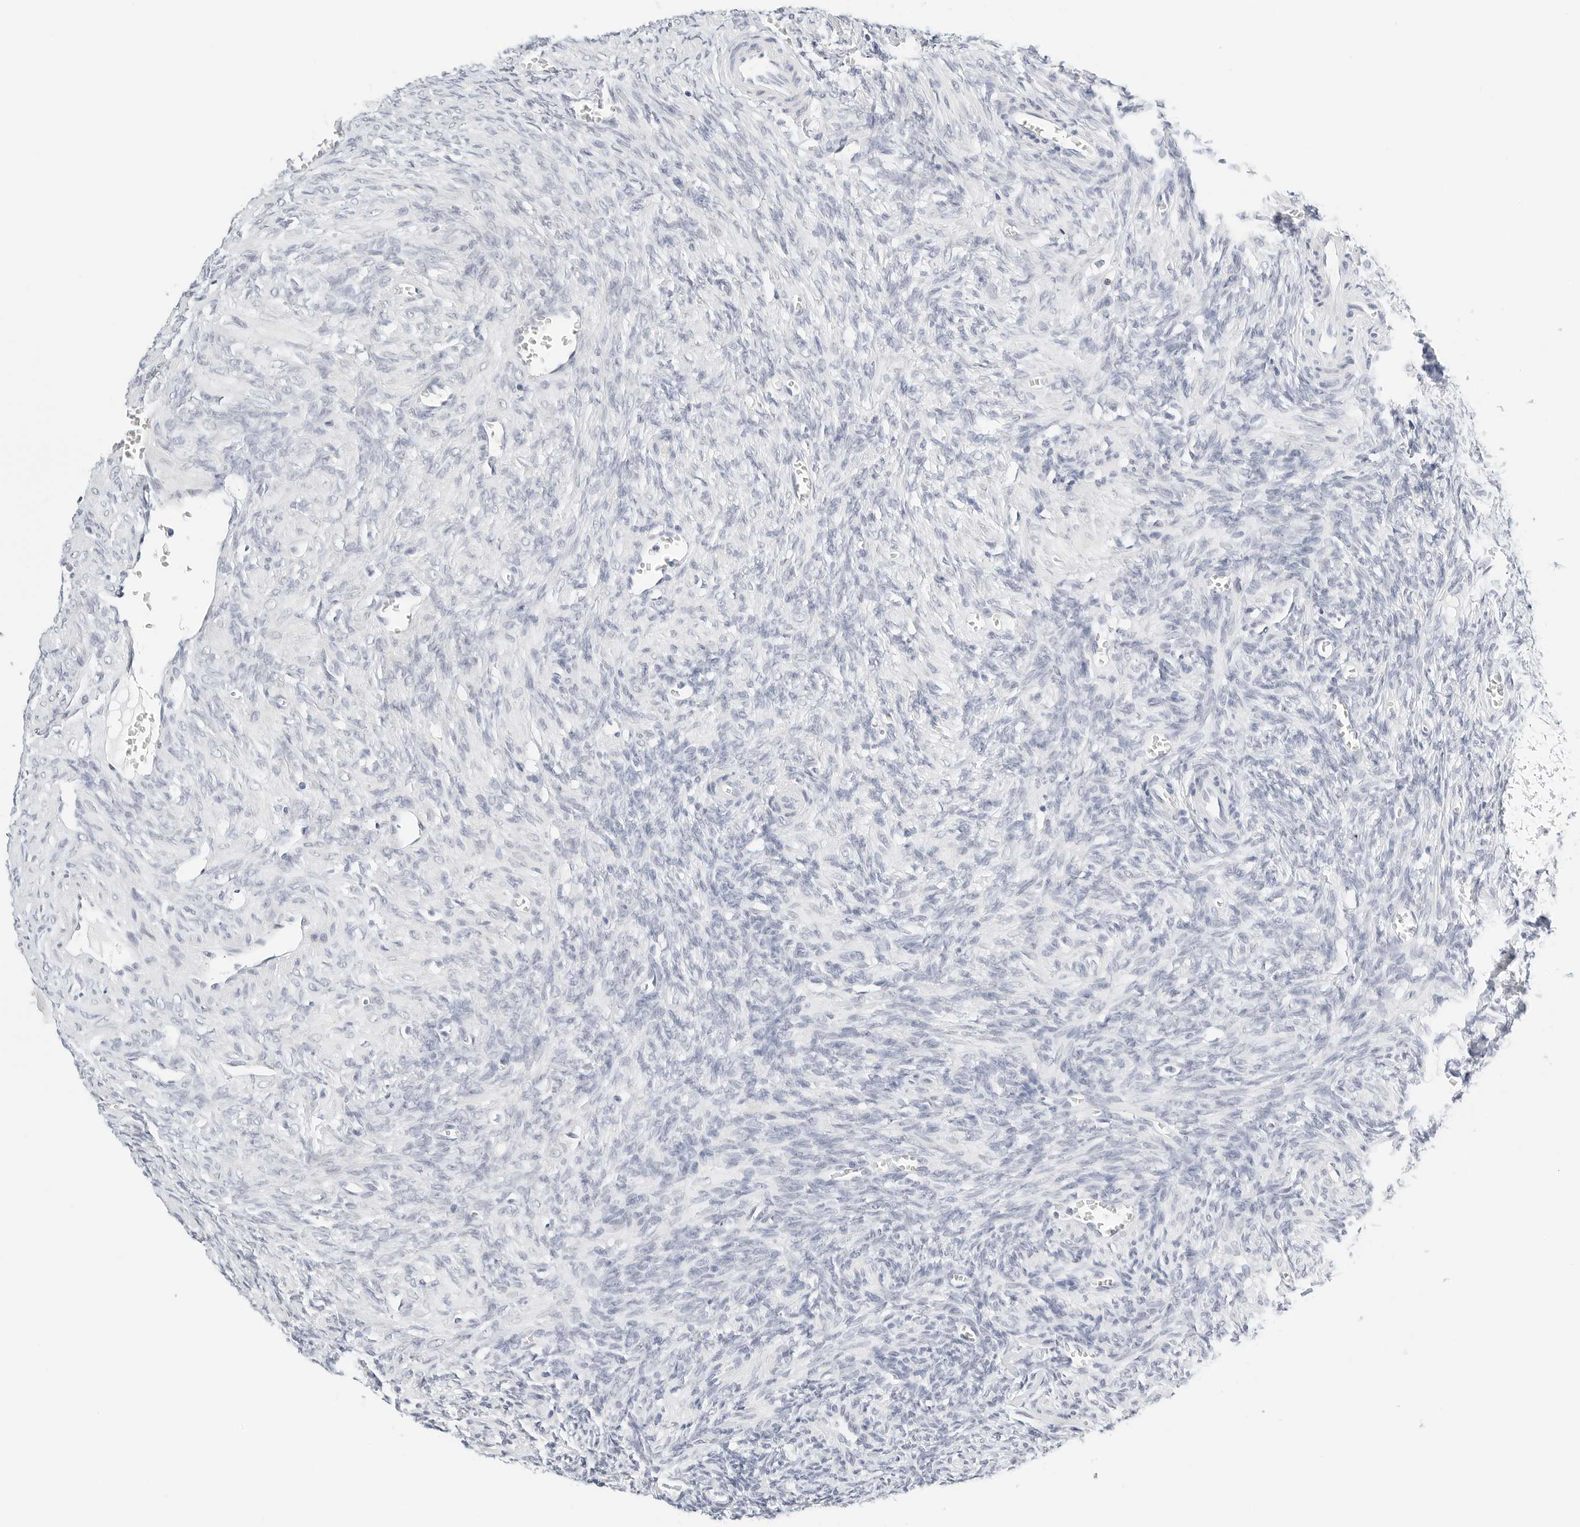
{"staining": {"intensity": "negative", "quantity": "none", "location": "none"}, "tissue": "ovary", "cell_type": "Ovarian stroma cells", "image_type": "normal", "snomed": [{"axis": "morphology", "description": "Normal tissue, NOS"}, {"axis": "topography", "description": "Ovary"}], "caption": "Ovarian stroma cells show no significant staining in unremarkable ovary. Brightfield microscopy of immunohistochemistry stained with DAB (3,3'-diaminobenzidine) (brown) and hematoxylin (blue), captured at high magnification.", "gene": "CD22", "patient": {"sex": "female", "age": 27}}